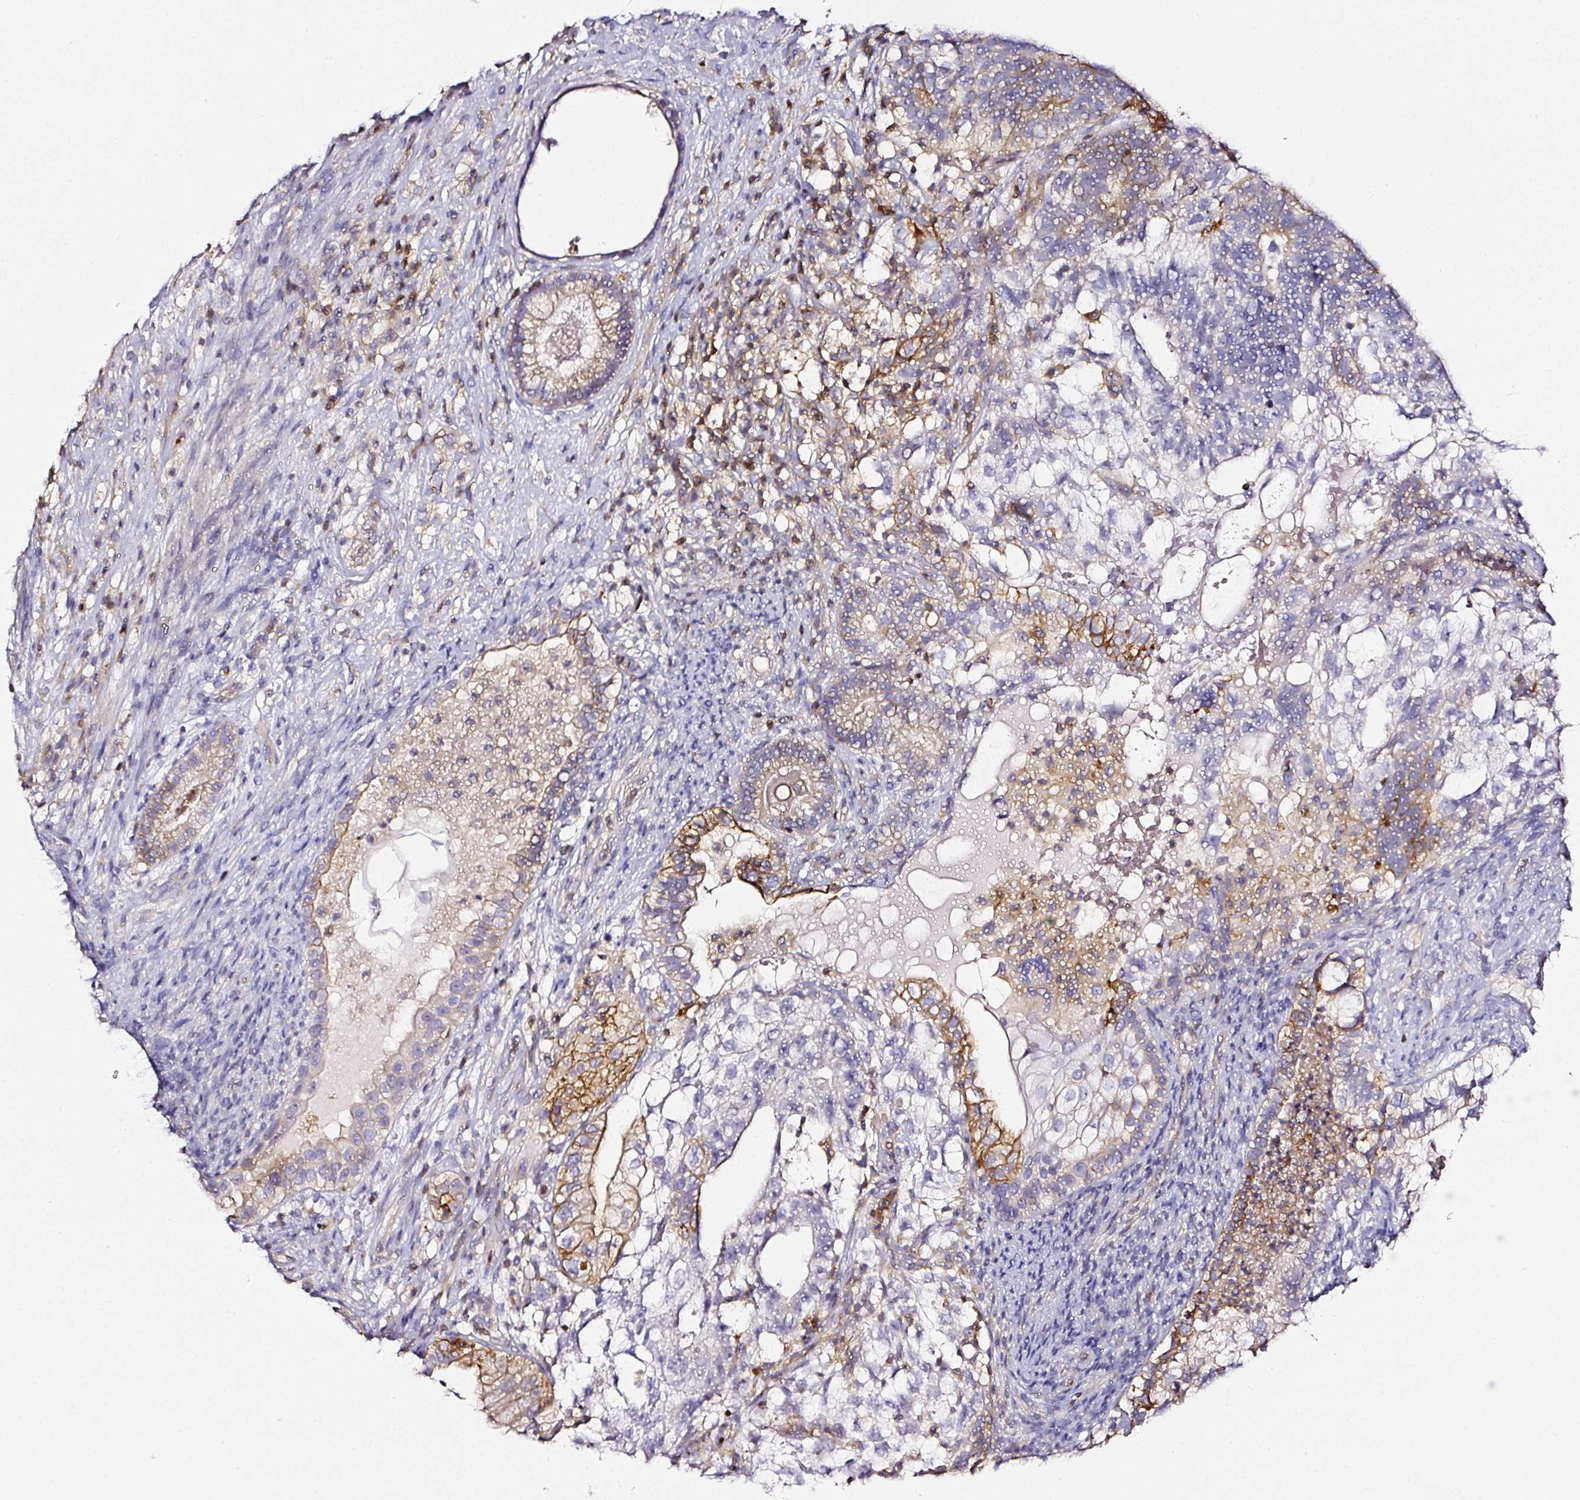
{"staining": {"intensity": "moderate", "quantity": "25%-75%", "location": "cytoplasmic/membranous"}, "tissue": "testis cancer", "cell_type": "Tumor cells", "image_type": "cancer", "snomed": [{"axis": "morphology", "description": "Seminoma, NOS"}, {"axis": "morphology", "description": "Carcinoma, Embryonal, NOS"}, {"axis": "topography", "description": "Testis"}], "caption": "DAB (3,3'-diaminobenzidine) immunohistochemical staining of testis seminoma reveals moderate cytoplasmic/membranous protein positivity in about 25%-75% of tumor cells.", "gene": "CD47", "patient": {"sex": "male", "age": 41}}